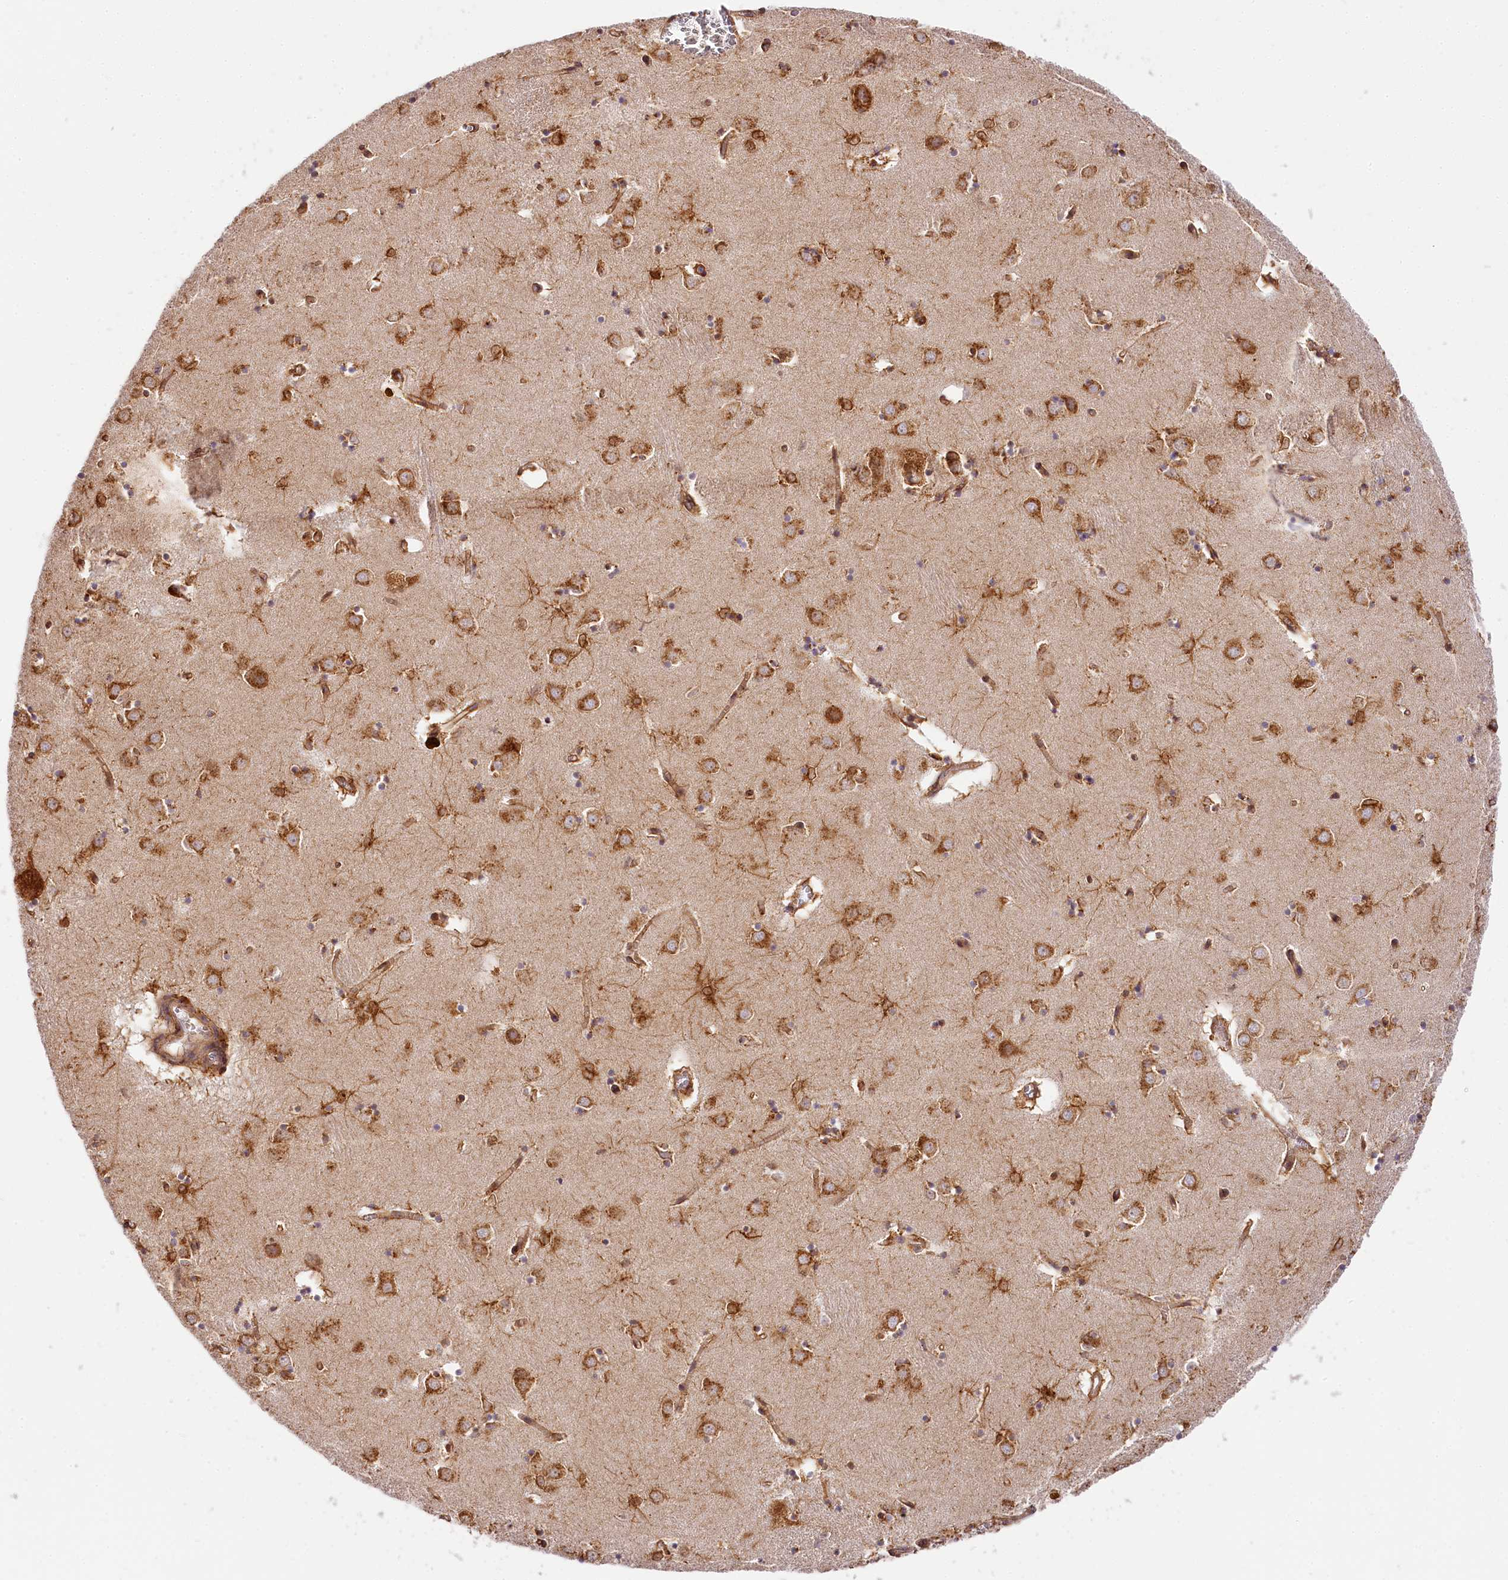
{"staining": {"intensity": "moderate", "quantity": ">75%", "location": "cytoplasmic/membranous"}, "tissue": "caudate", "cell_type": "Glial cells", "image_type": "normal", "snomed": [{"axis": "morphology", "description": "Normal tissue, NOS"}, {"axis": "topography", "description": "Lateral ventricle wall"}], "caption": "An immunohistochemistry histopathology image of unremarkable tissue is shown. Protein staining in brown highlights moderate cytoplasmic/membranous positivity in caudate within glial cells.", "gene": "PPIP5K2", "patient": {"sex": "male", "age": 70}}